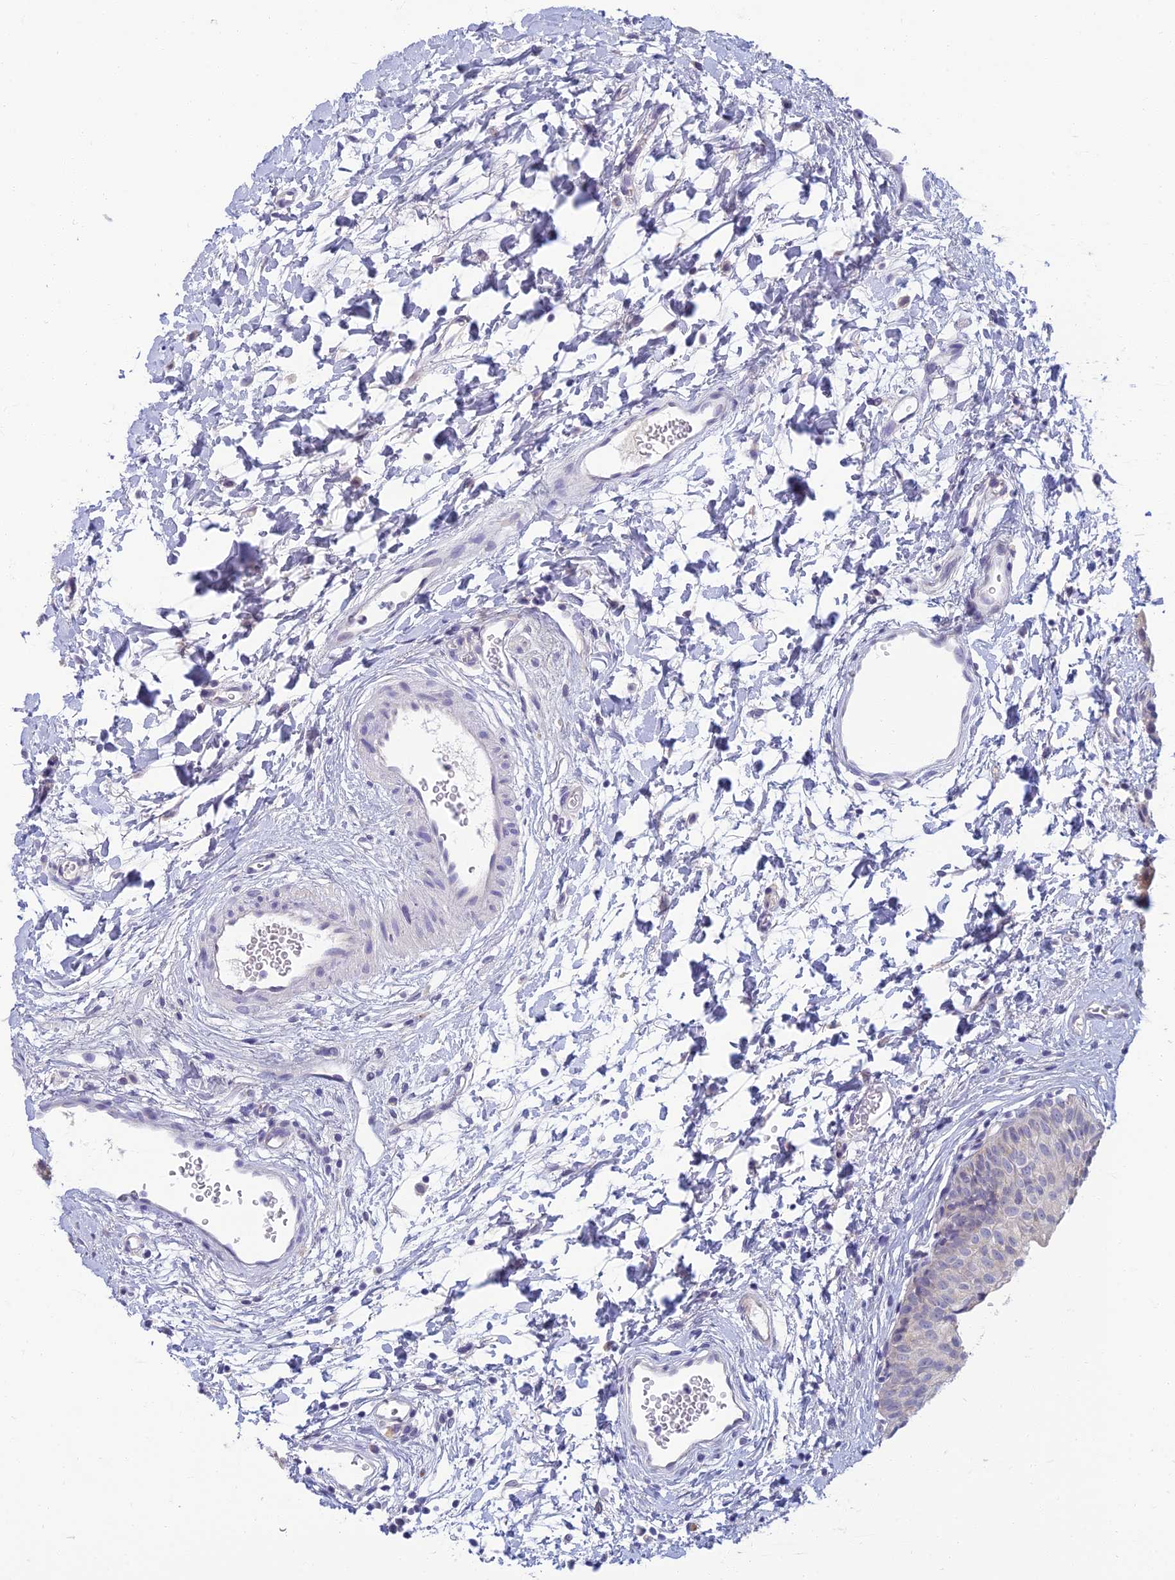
{"staining": {"intensity": "negative", "quantity": "none", "location": "none"}, "tissue": "urinary bladder", "cell_type": "Urothelial cells", "image_type": "normal", "snomed": [{"axis": "morphology", "description": "Normal tissue, NOS"}, {"axis": "topography", "description": "Urinary bladder"}], "caption": "High magnification brightfield microscopy of unremarkable urinary bladder stained with DAB (brown) and counterstained with hematoxylin (blue): urothelial cells show no significant positivity. (DAB (3,3'-diaminobenzidine) IHC, high magnification).", "gene": "SLC25A41", "patient": {"sex": "male", "age": 51}}